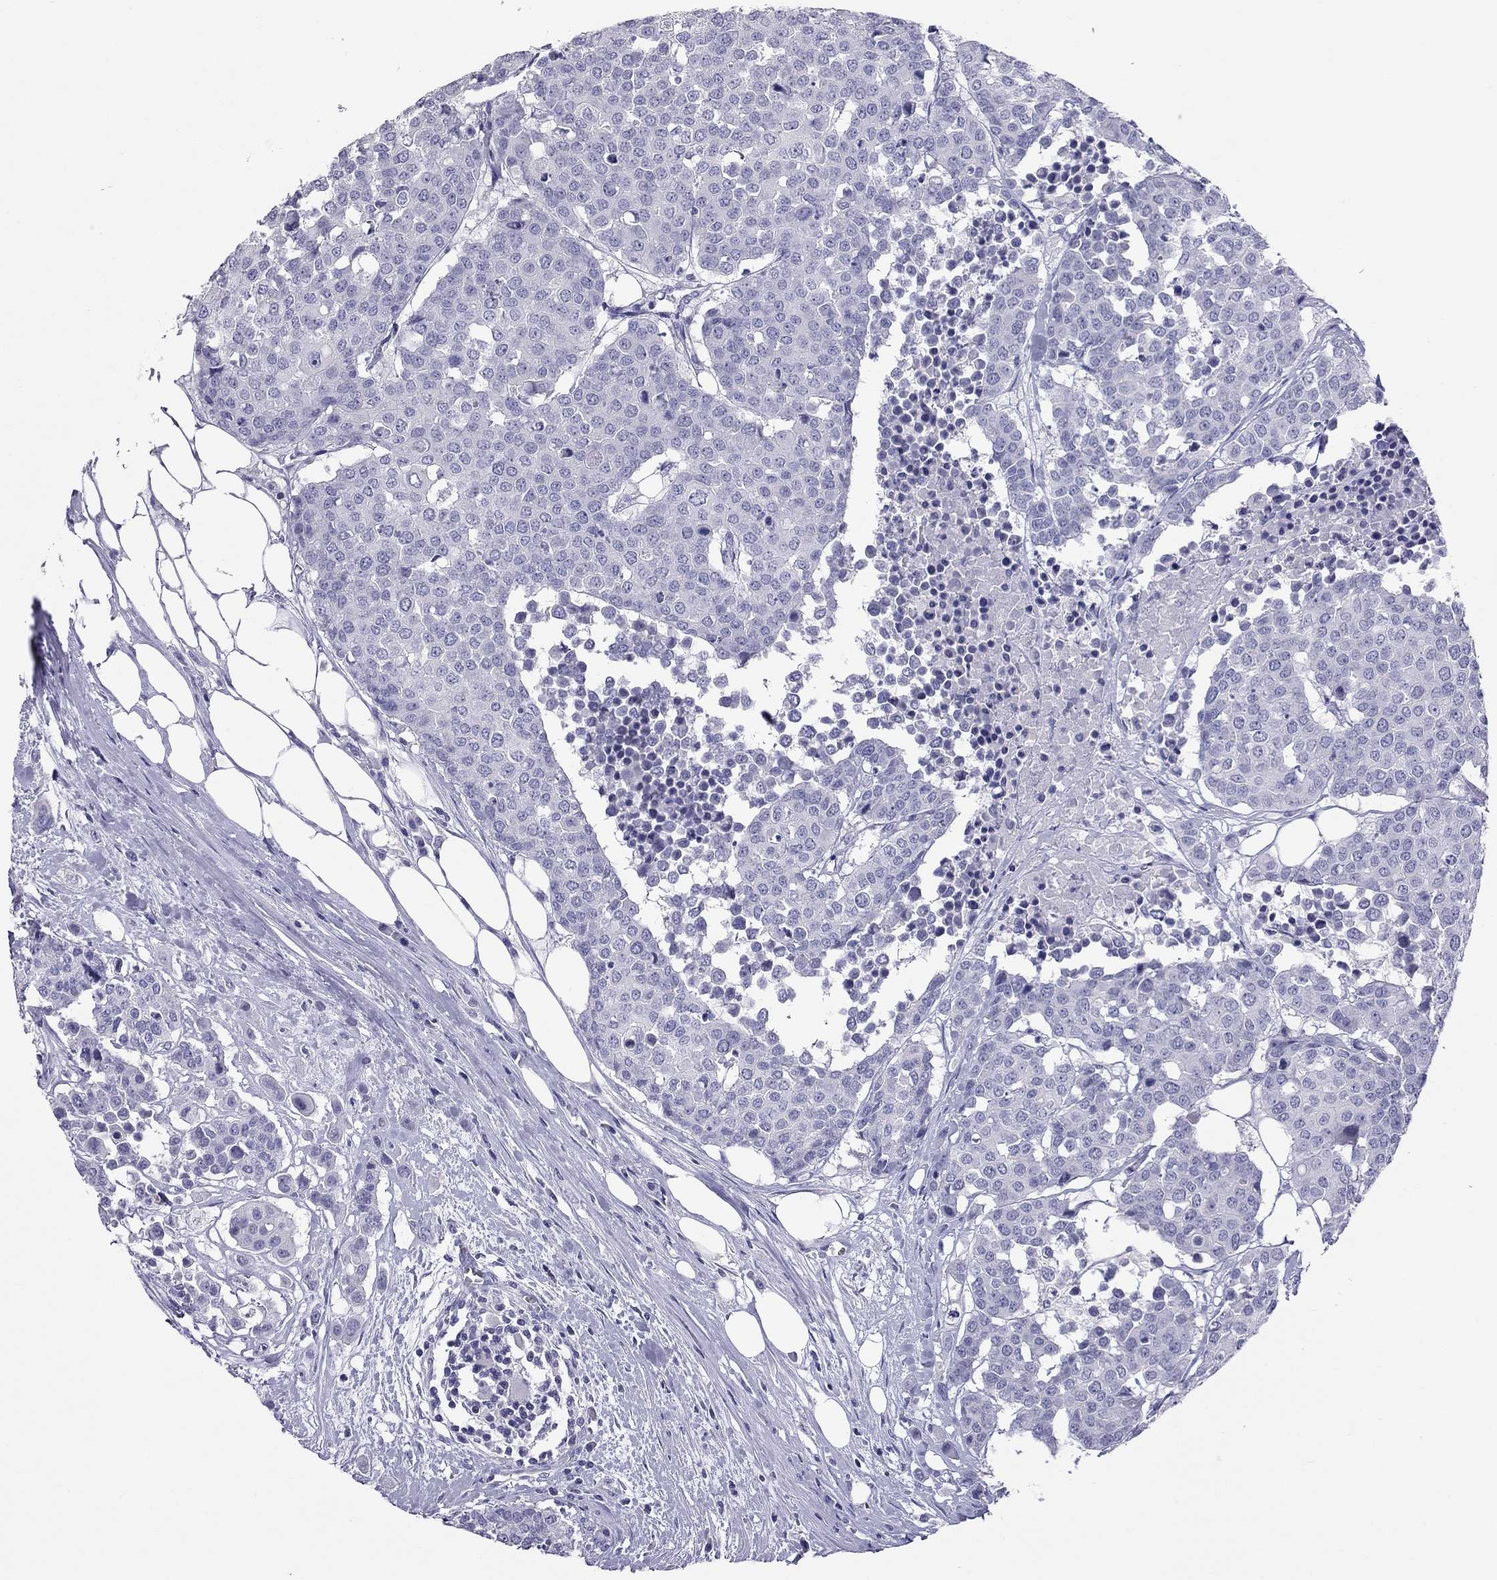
{"staining": {"intensity": "negative", "quantity": "none", "location": "none"}, "tissue": "carcinoid", "cell_type": "Tumor cells", "image_type": "cancer", "snomed": [{"axis": "morphology", "description": "Carcinoid, malignant, NOS"}, {"axis": "topography", "description": "Colon"}], "caption": "This photomicrograph is of carcinoid (malignant) stained with immunohistochemistry (IHC) to label a protein in brown with the nuclei are counter-stained blue. There is no positivity in tumor cells. Nuclei are stained in blue.", "gene": "TEX14", "patient": {"sex": "male", "age": 81}}